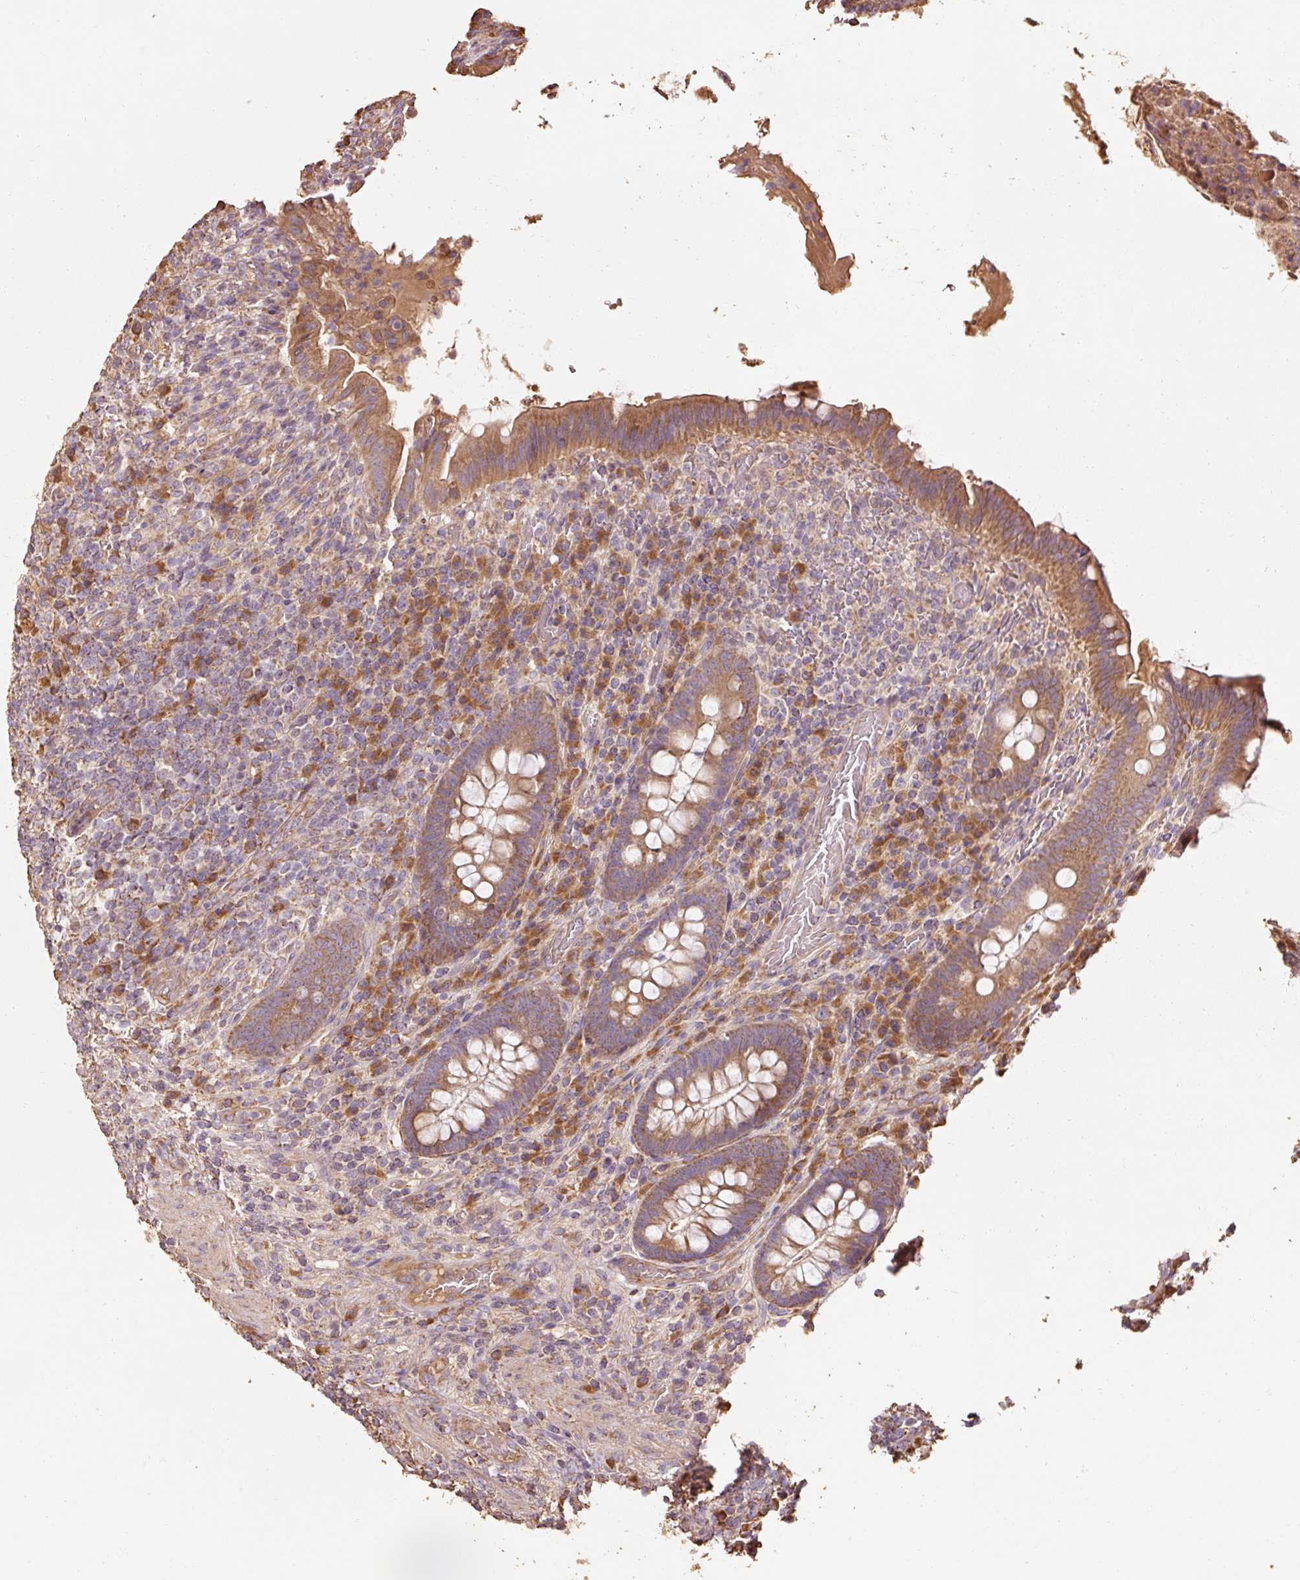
{"staining": {"intensity": "moderate", "quantity": ">75%", "location": "cytoplasmic/membranous"}, "tissue": "appendix", "cell_type": "Glandular cells", "image_type": "normal", "snomed": [{"axis": "morphology", "description": "Normal tissue, NOS"}, {"axis": "topography", "description": "Appendix"}], "caption": "An image showing moderate cytoplasmic/membranous positivity in approximately >75% of glandular cells in normal appendix, as visualized by brown immunohistochemical staining.", "gene": "EFHC1", "patient": {"sex": "female", "age": 43}}